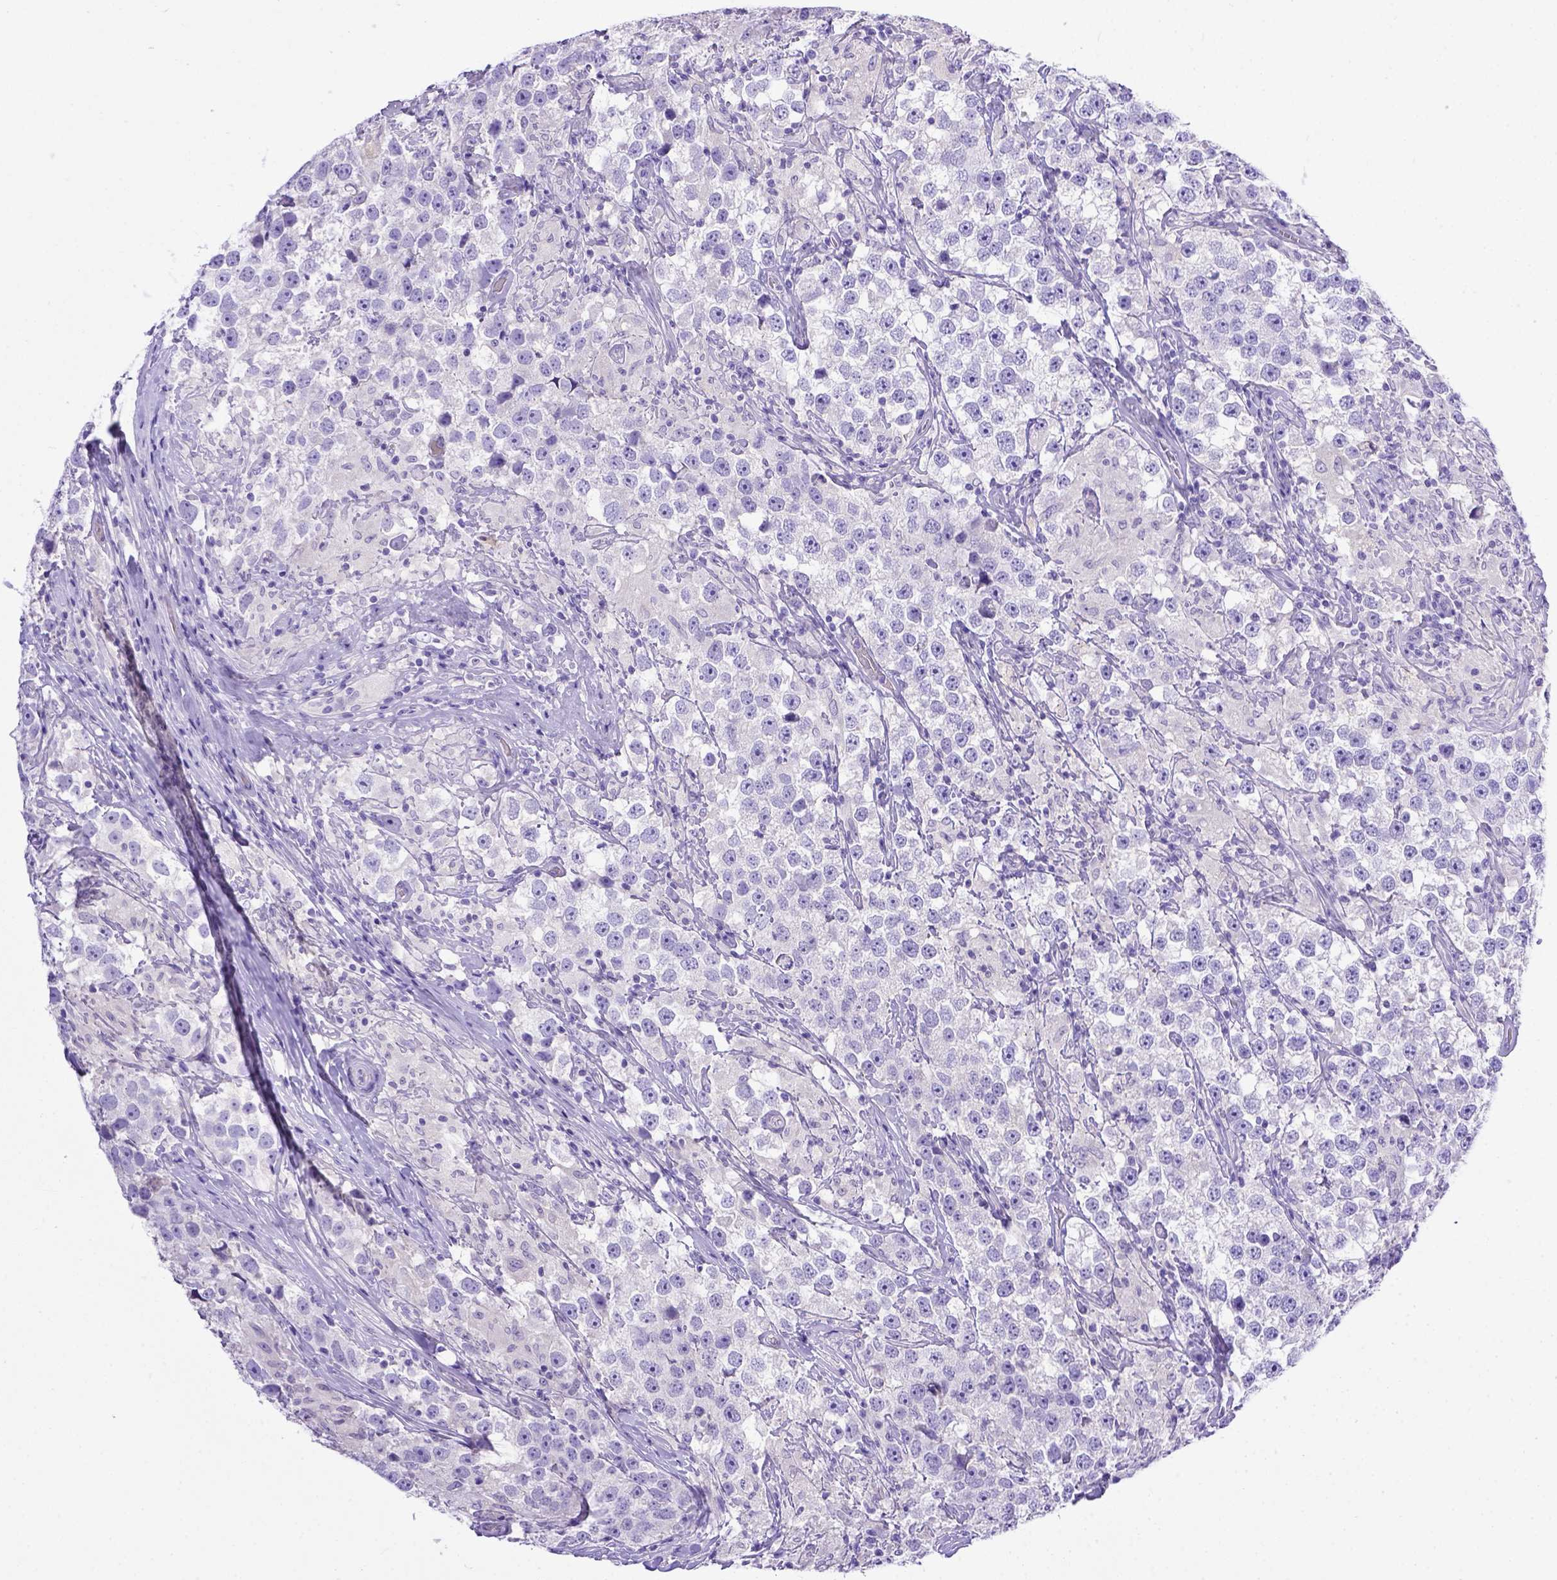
{"staining": {"intensity": "negative", "quantity": "none", "location": "none"}, "tissue": "testis cancer", "cell_type": "Tumor cells", "image_type": "cancer", "snomed": [{"axis": "morphology", "description": "Seminoma, NOS"}, {"axis": "topography", "description": "Testis"}], "caption": "This photomicrograph is of testis seminoma stained with IHC to label a protein in brown with the nuclei are counter-stained blue. There is no positivity in tumor cells.", "gene": "BTN1A1", "patient": {"sex": "male", "age": 46}}